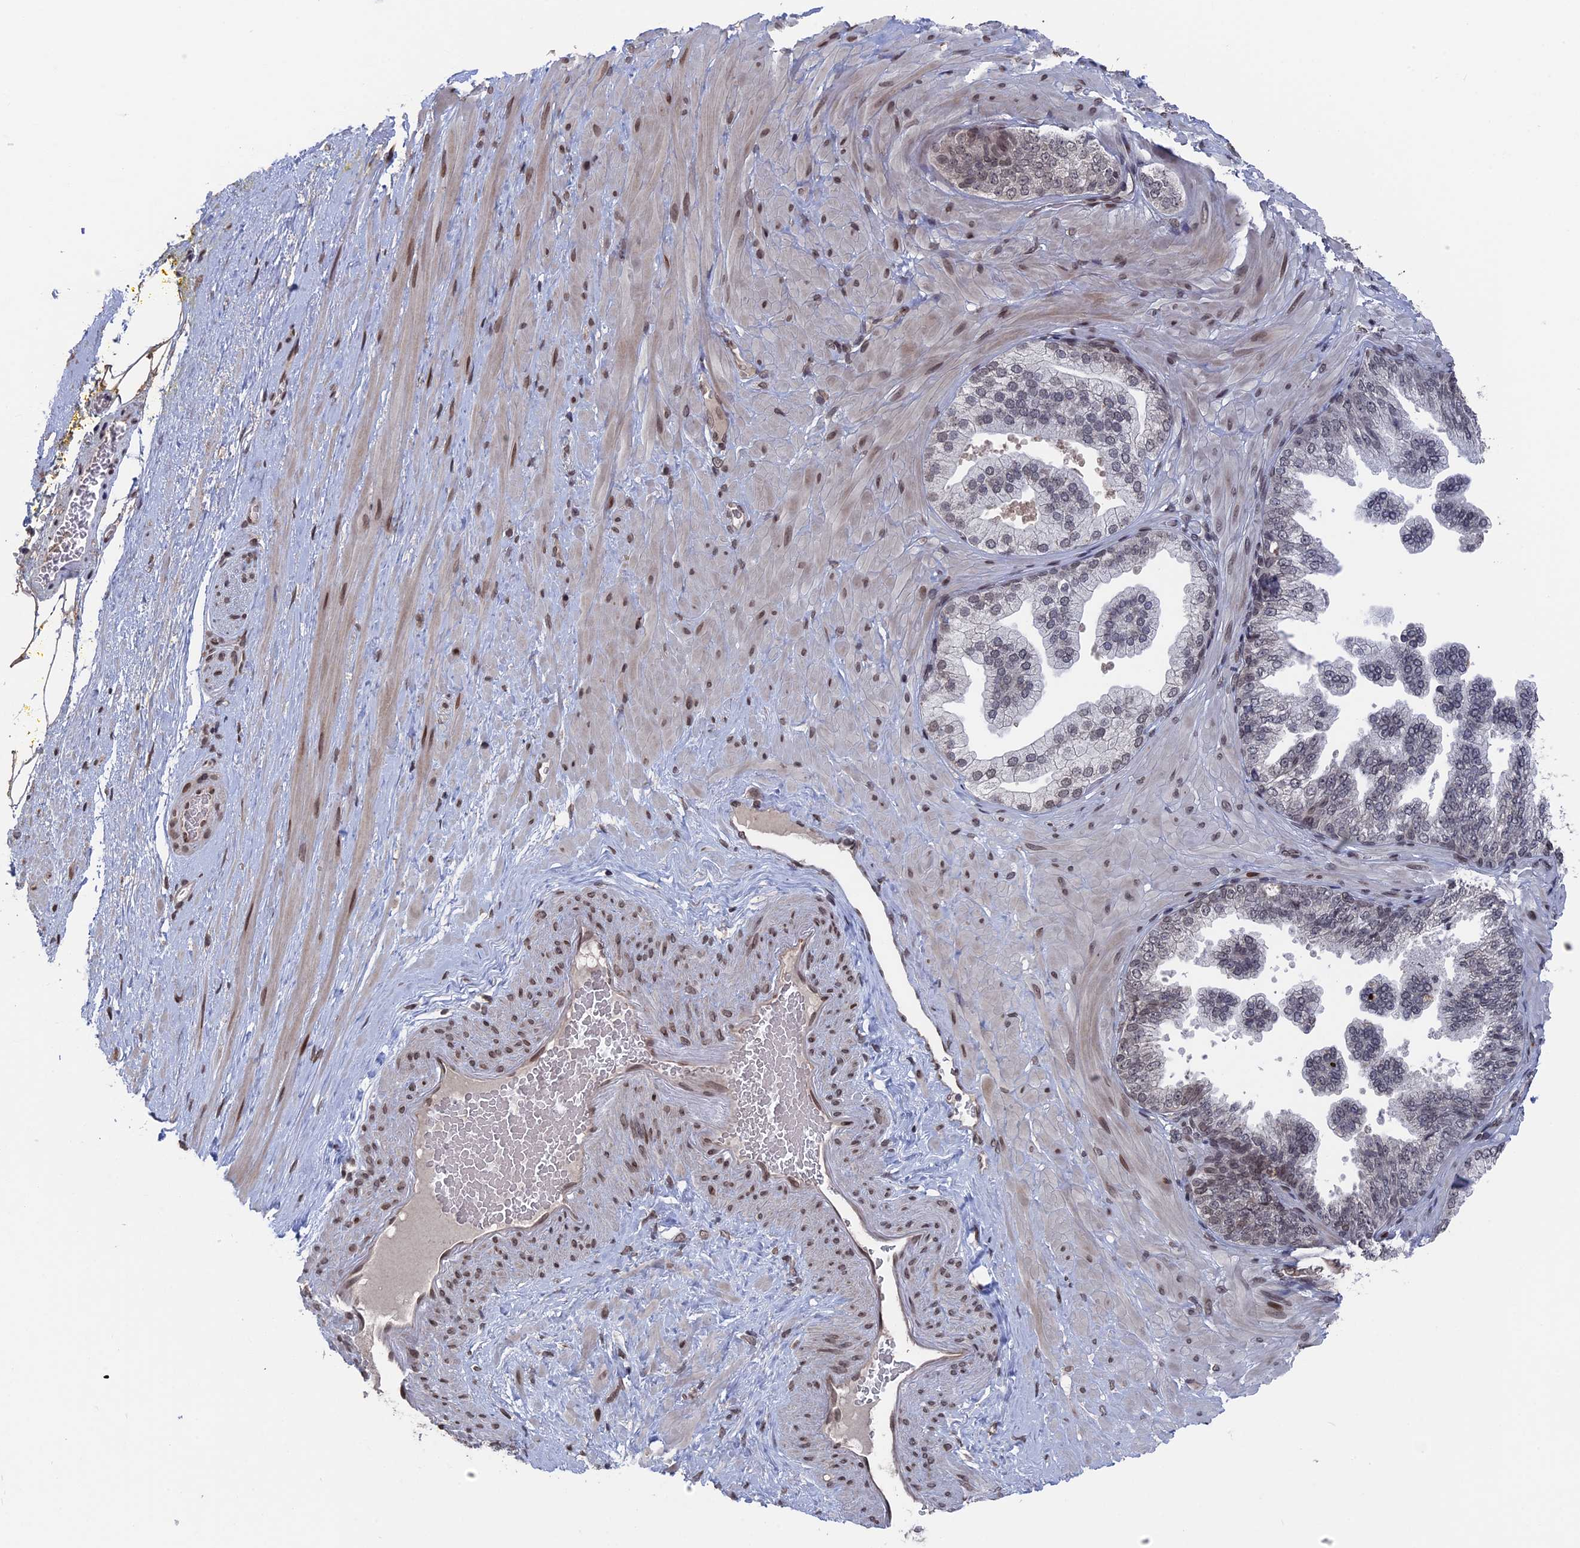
{"staining": {"intensity": "moderate", "quantity": "<25%", "location": "cytoplasmic/membranous"}, "tissue": "adipose tissue", "cell_type": "Adipocytes", "image_type": "normal", "snomed": [{"axis": "morphology", "description": "Normal tissue, NOS"}, {"axis": "morphology", "description": "Adenocarcinoma, Low grade"}, {"axis": "topography", "description": "Prostate"}, {"axis": "topography", "description": "Peripheral nerve tissue"}], "caption": "Immunohistochemistry (IHC) staining of normal adipose tissue, which demonstrates low levels of moderate cytoplasmic/membranous expression in approximately <25% of adipocytes indicating moderate cytoplasmic/membranous protein expression. The staining was performed using DAB (3,3'-diaminobenzidine) (brown) for protein detection and nuclei were counterstained in hematoxylin (blue).", "gene": "NR2C2AP", "patient": {"sex": "male", "age": 63}}